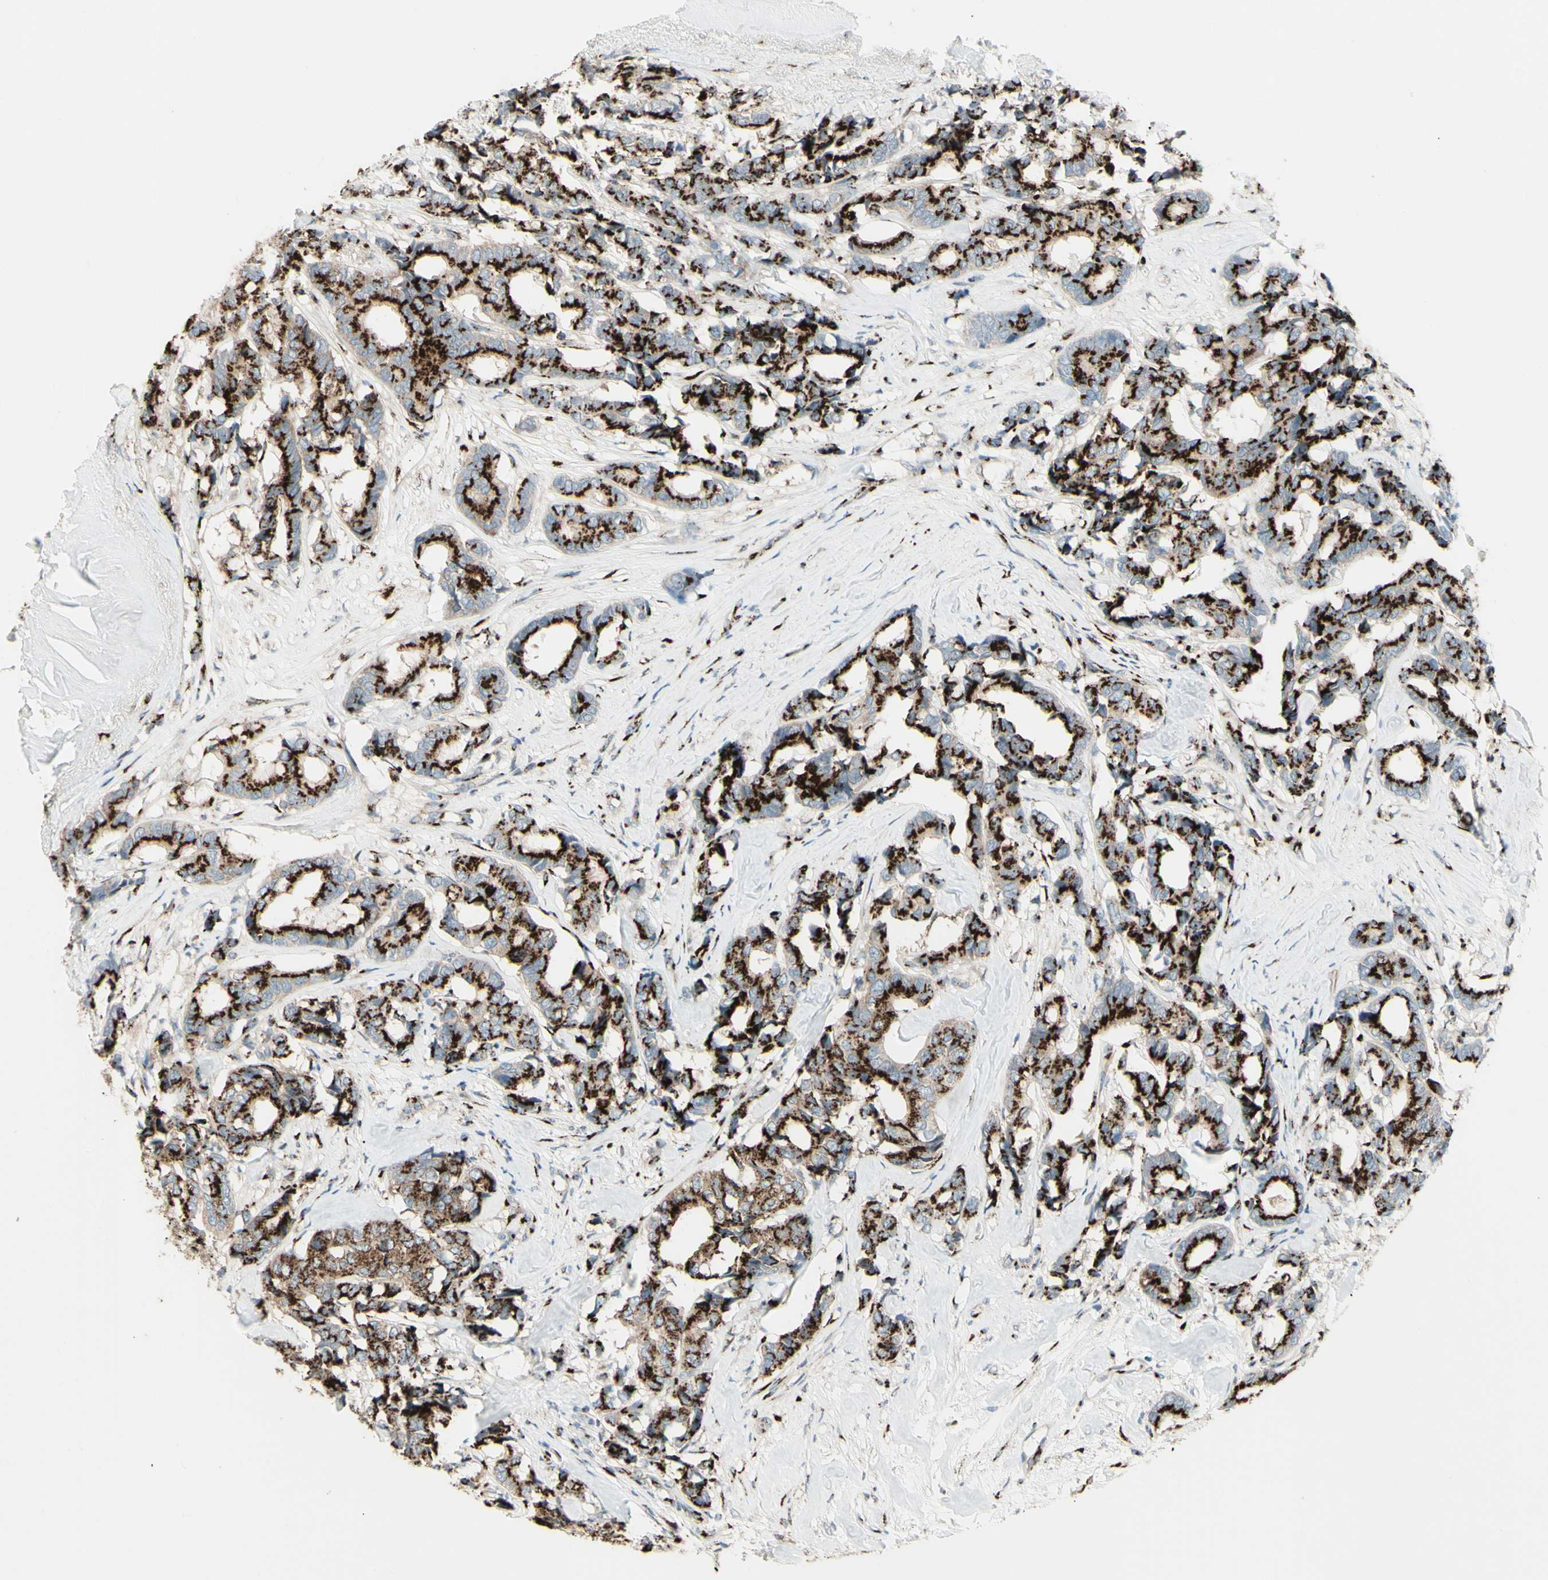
{"staining": {"intensity": "moderate", "quantity": ">75%", "location": "cytoplasmic/membranous"}, "tissue": "breast cancer", "cell_type": "Tumor cells", "image_type": "cancer", "snomed": [{"axis": "morphology", "description": "Duct carcinoma"}, {"axis": "topography", "description": "Breast"}], "caption": "IHC staining of infiltrating ductal carcinoma (breast), which shows medium levels of moderate cytoplasmic/membranous staining in about >75% of tumor cells indicating moderate cytoplasmic/membranous protein positivity. The staining was performed using DAB (3,3'-diaminobenzidine) (brown) for protein detection and nuclei were counterstained in hematoxylin (blue).", "gene": "BPNT2", "patient": {"sex": "female", "age": 87}}